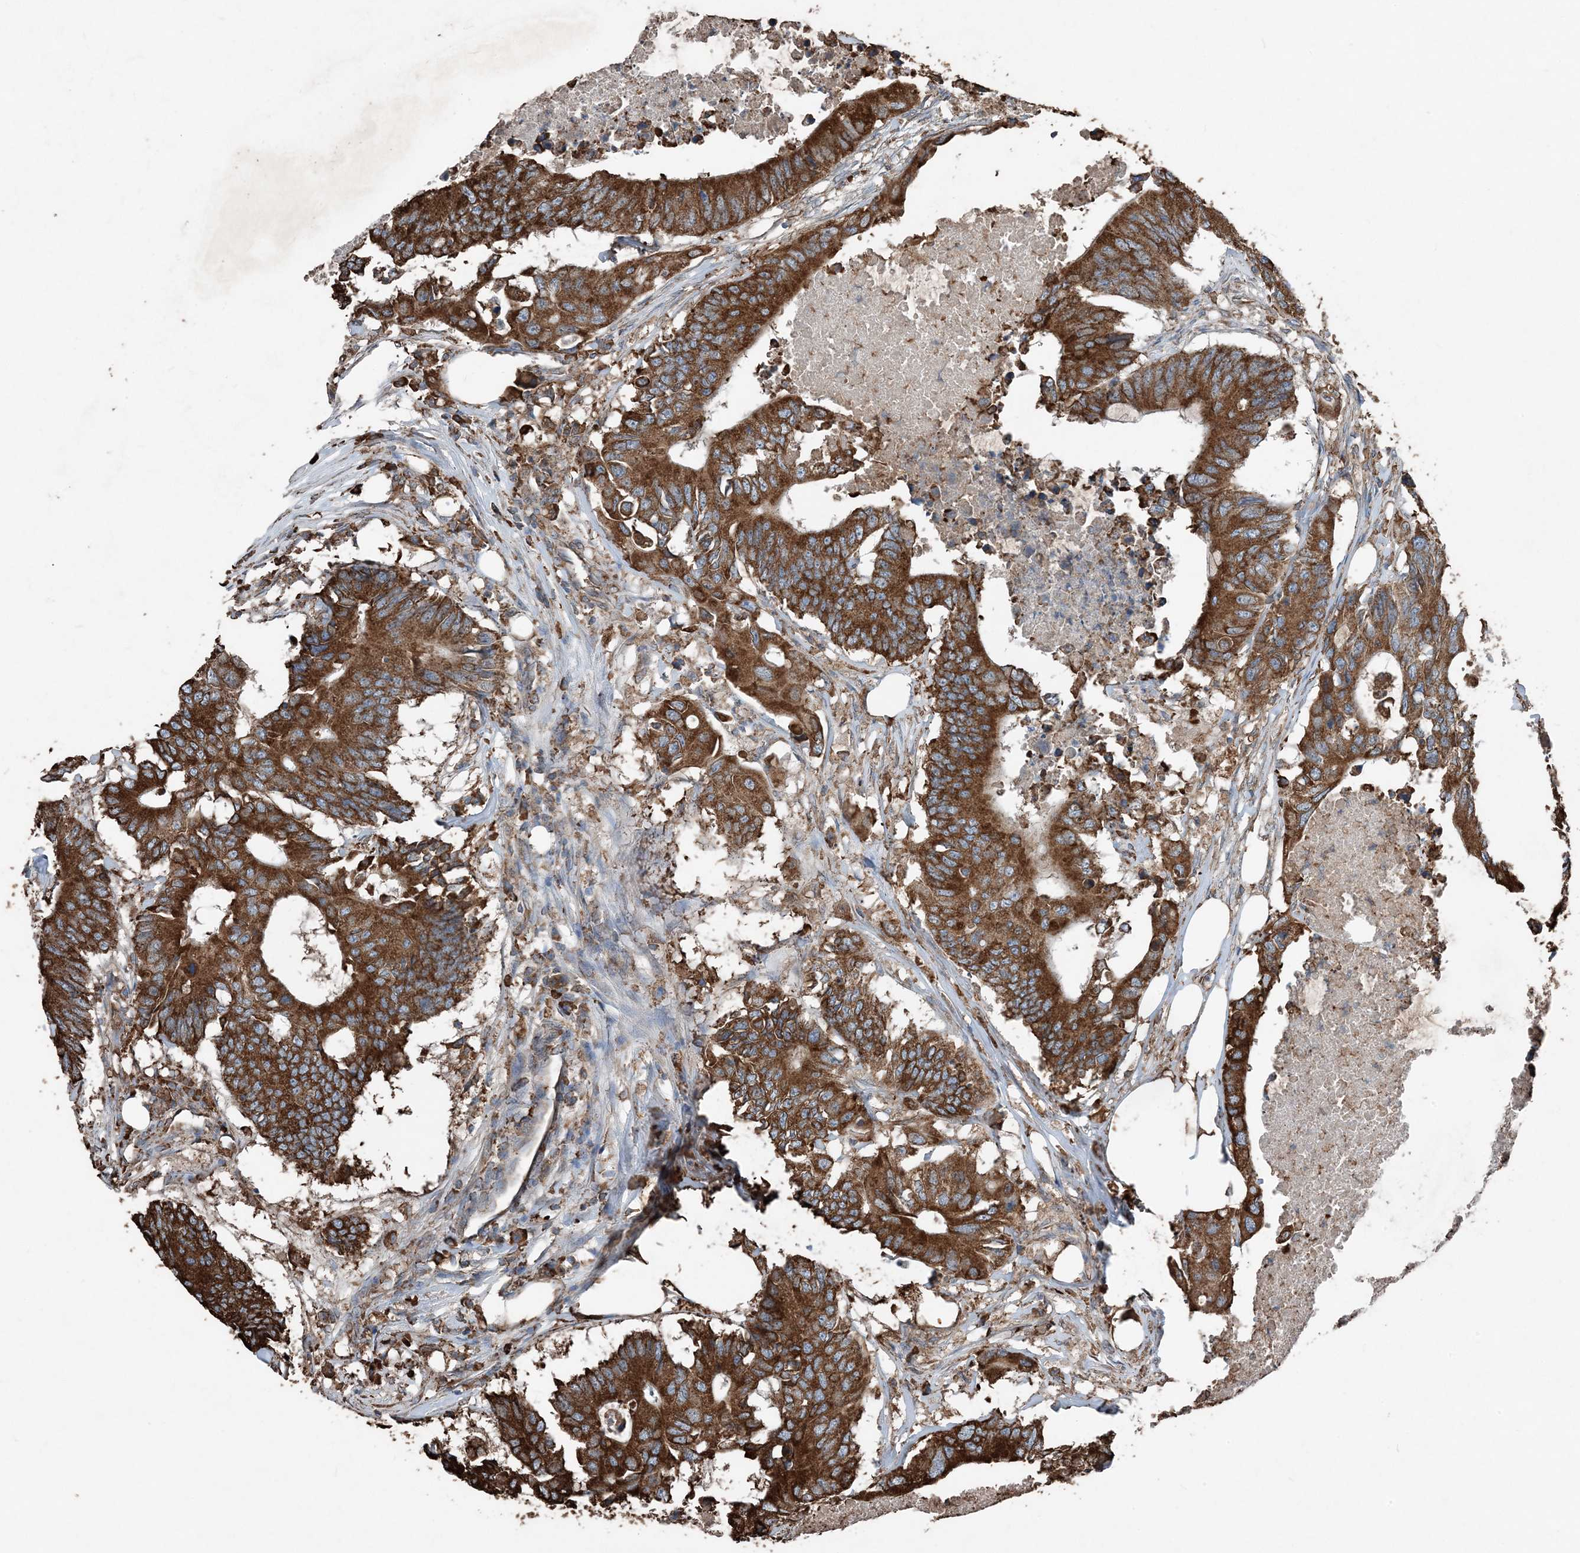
{"staining": {"intensity": "strong", "quantity": ">75%", "location": "cytoplasmic/membranous"}, "tissue": "colorectal cancer", "cell_type": "Tumor cells", "image_type": "cancer", "snomed": [{"axis": "morphology", "description": "Adenocarcinoma, NOS"}, {"axis": "topography", "description": "Colon"}], "caption": "Adenocarcinoma (colorectal) stained for a protein (brown) demonstrates strong cytoplasmic/membranous positive expression in about >75% of tumor cells.", "gene": "PDIA6", "patient": {"sex": "male", "age": 71}}